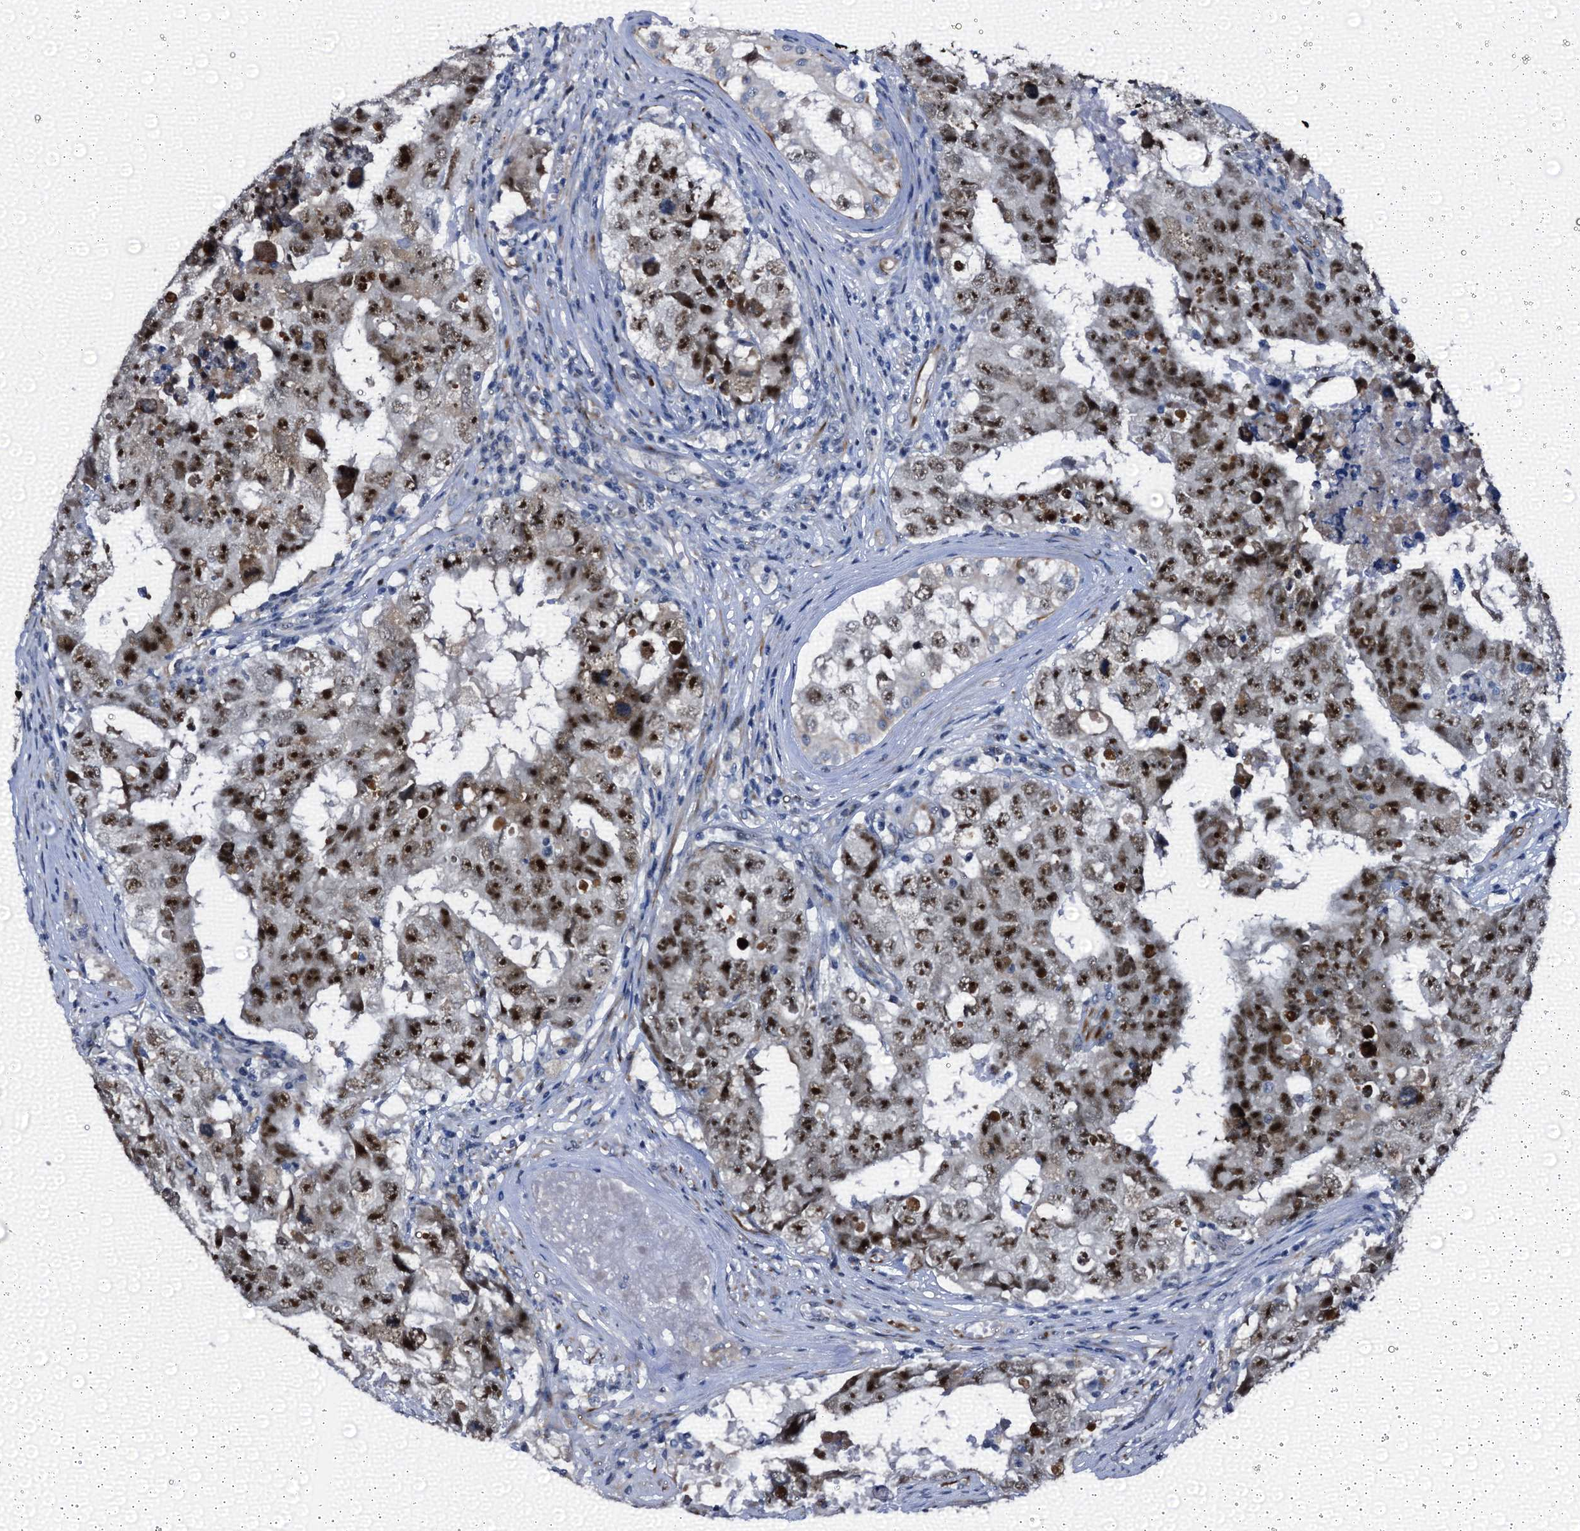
{"staining": {"intensity": "strong", "quantity": ">75%", "location": "nuclear"}, "tissue": "testis cancer", "cell_type": "Tumor cells", "image_type": "cancer", "snomed": [{"axis": "morphology", "description": "Carcinoma, Embryonal, NOS"}, {"axis": "topography", "description": "Testis"}], "caption": "A histopathology image of testis cancer (embryonal carcinoma) stained for a protein displays strong nuclear brown staining in tumor cells.", "gene": "EMG1", "patient": {"sex": "male", "age": 17}}